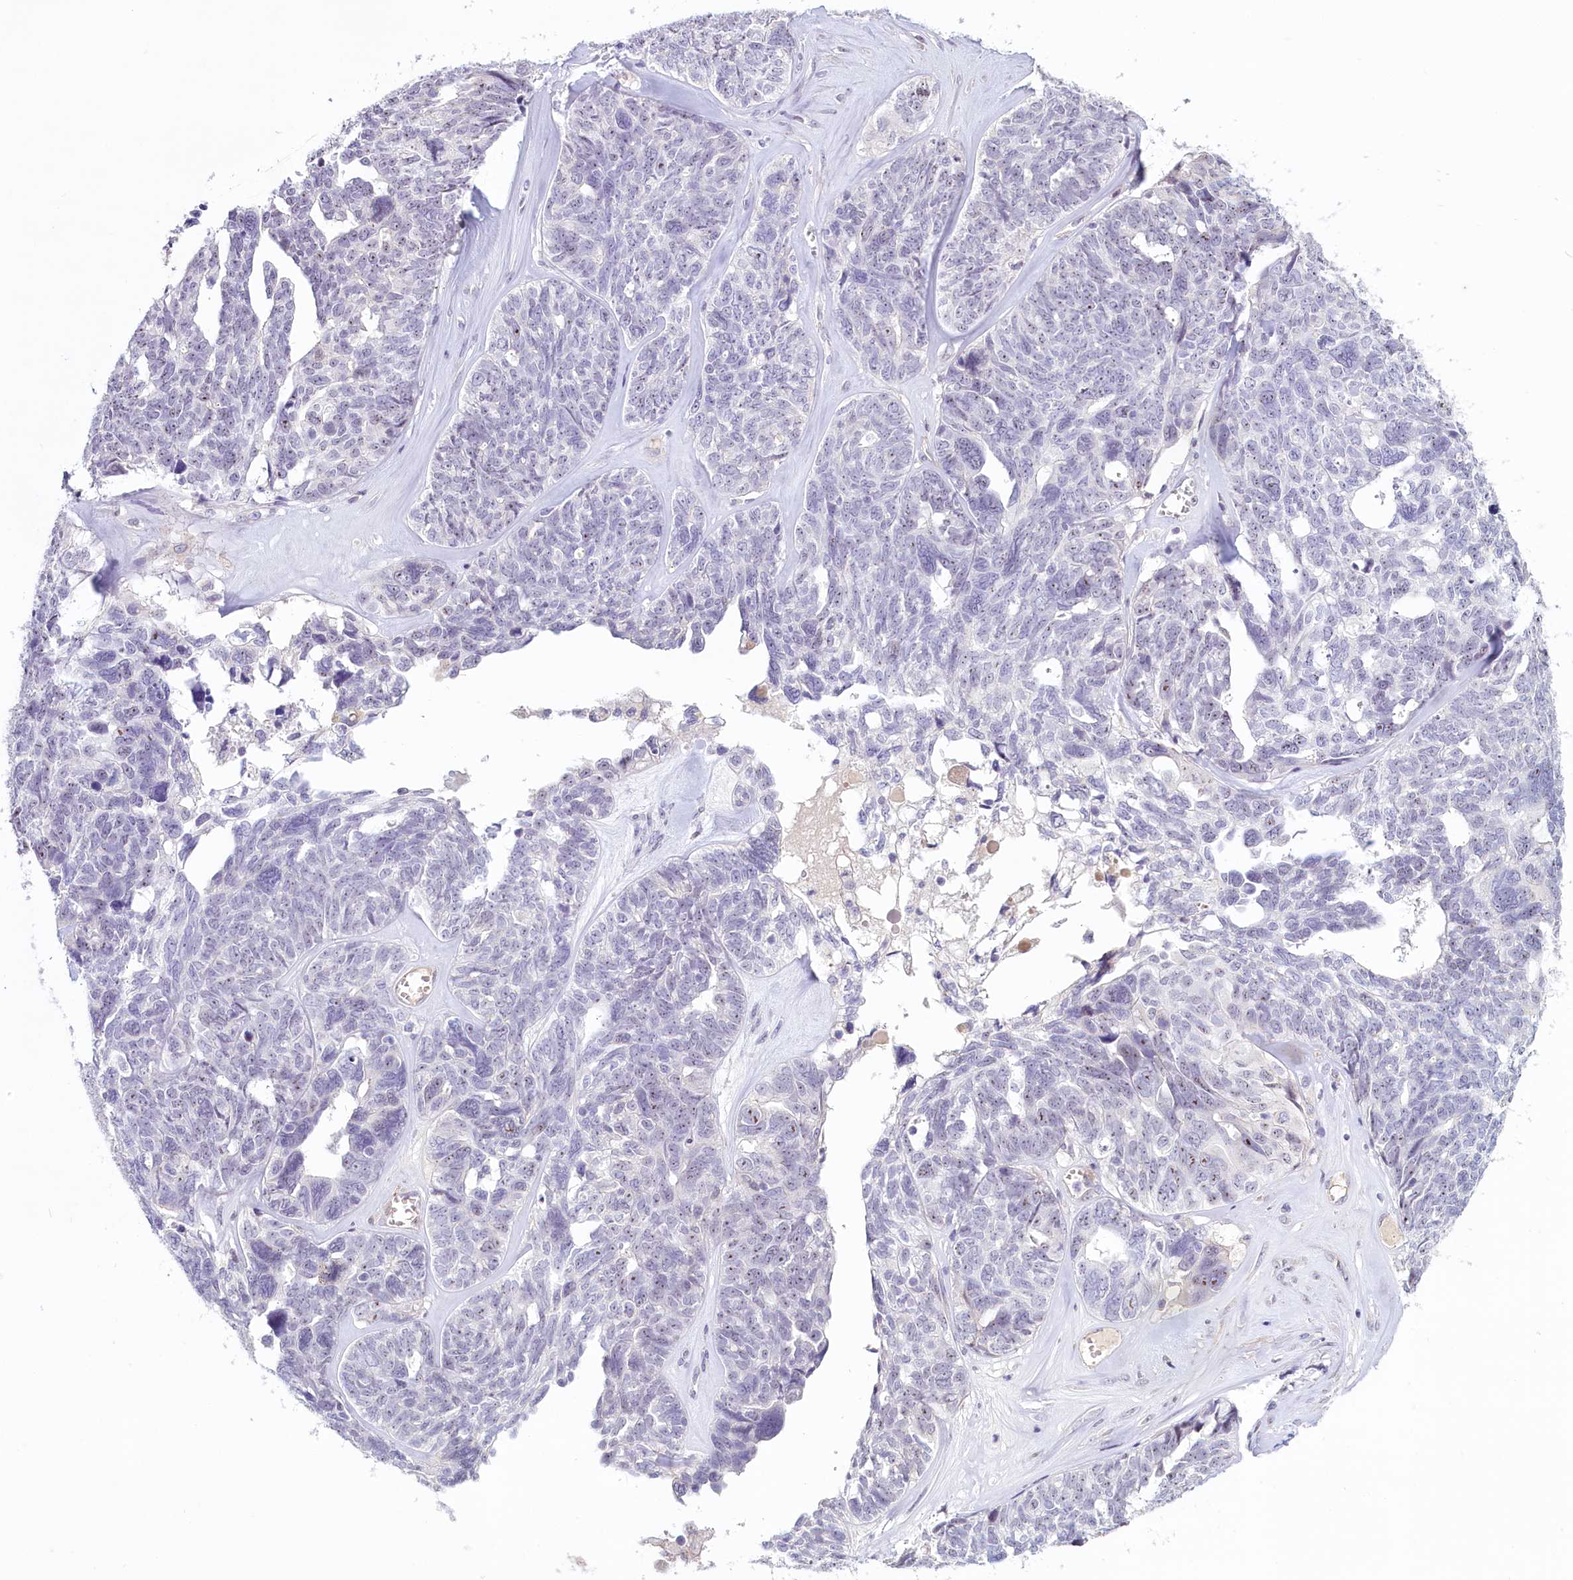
{"staining": {"intensity": "negative", "quantity": "none", "location": "none"}, "tissue": "ovarian cancer", "cell_type": "Tumor cells", "image_type": "cancer", "snomed": [{"axis": "morphology", "description": "Cystadenocarcinoma, serous, NOS"}, {"axis": "topography", "description": "Ovary"}], "caption": "A high-resolution photomicrograph shows immunohistochemistry (IHC) staining of ovarian serous cystadenocarcinoma, which shows no significant expression in tumor cells. (DAB immunohistochemistry visualized using brightfield microscopy, high magnification).", "gene": "PROCR", "patient": {"sex": "female", "age": 79}}